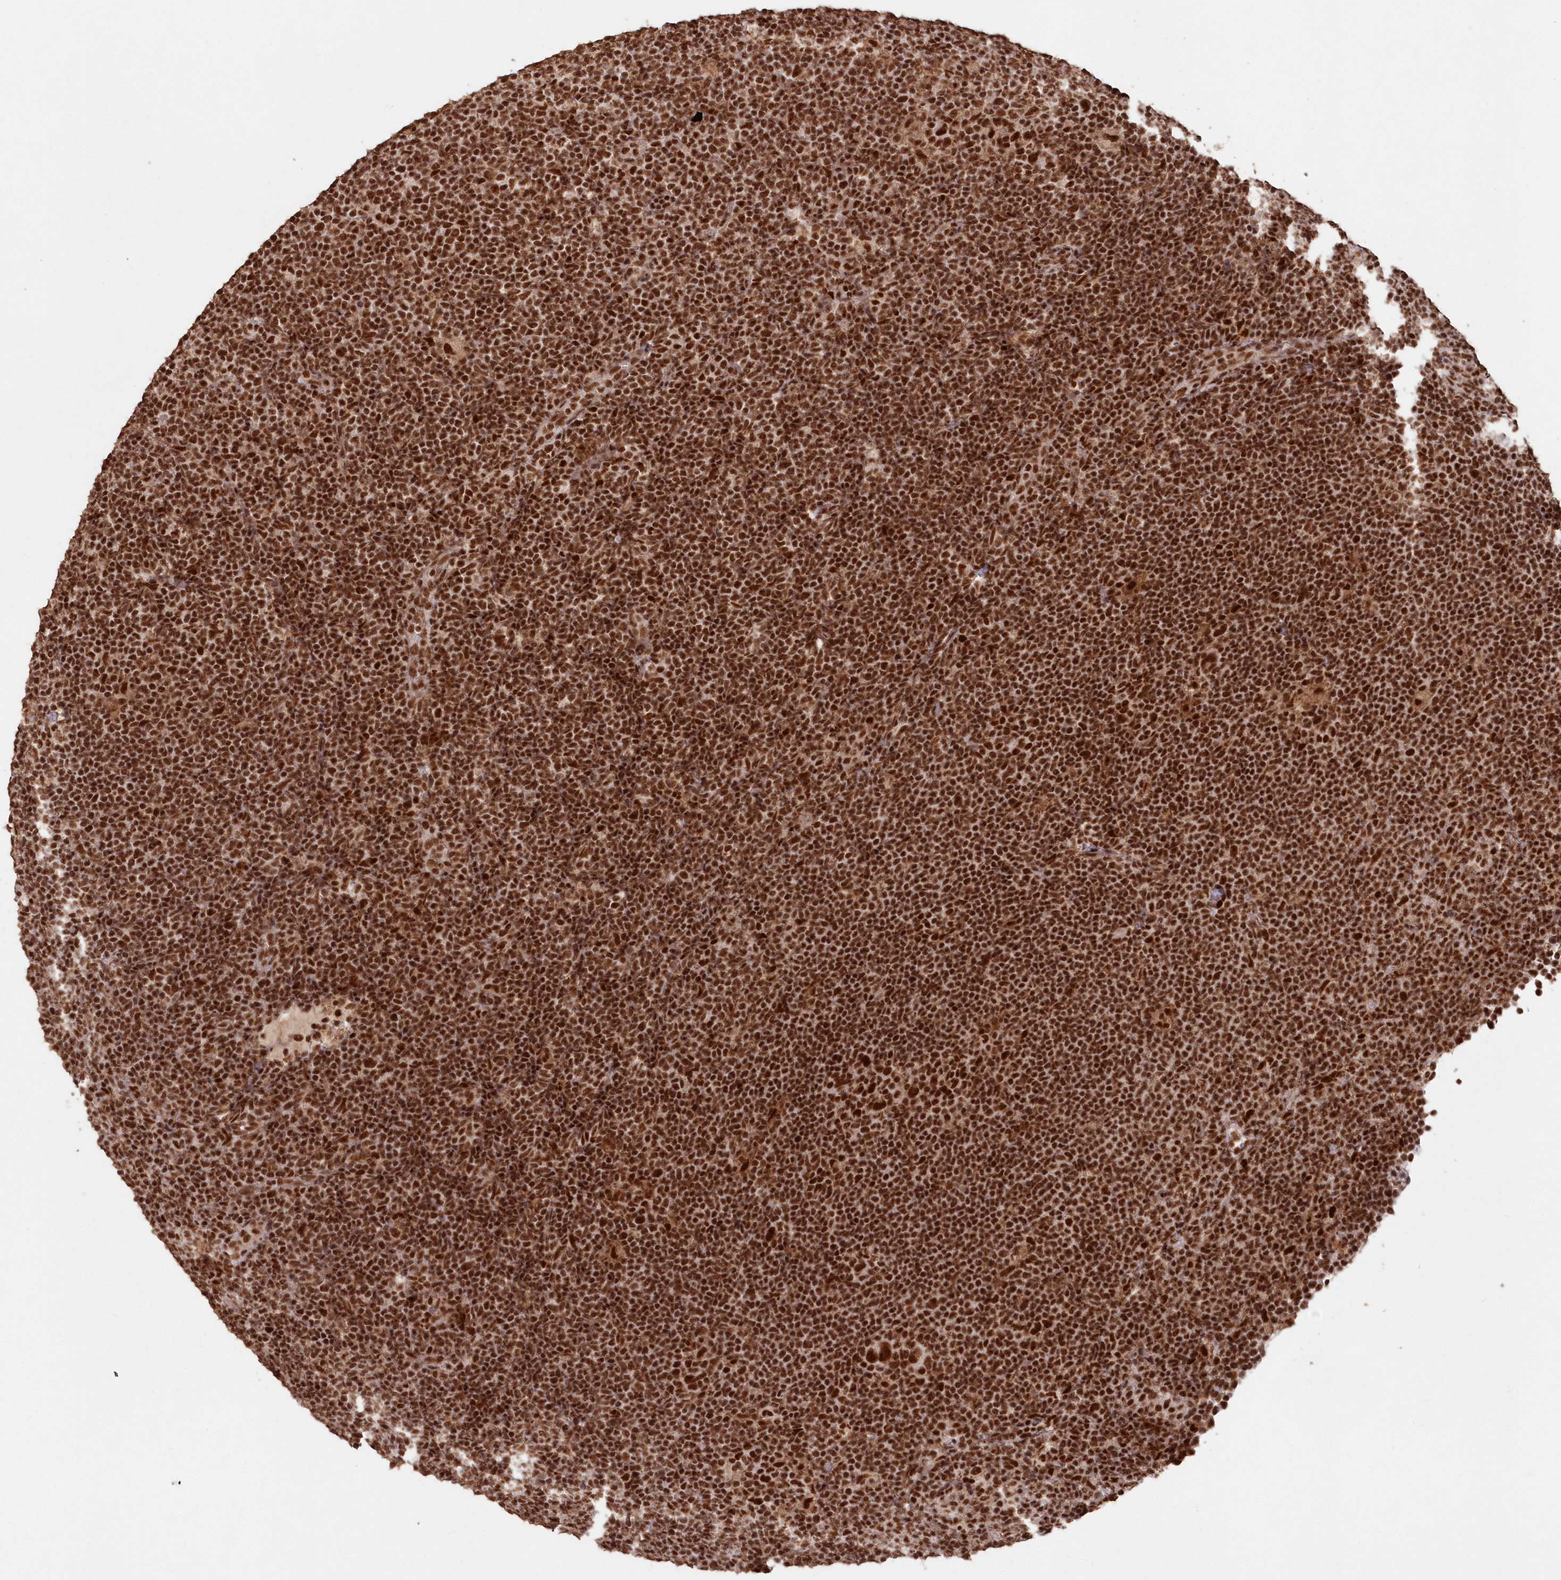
{"staining": {"intensity": "strong", "quantity": ">75%", "location": "nuclear"}, "tissue": "lymphoma", "cell_type": "Tumor cells", "image_type": "cancer", "snomed": [{"axis": "morphology", "description": "Hodgkin's disease, NOS"}, {"axis": "topography", "description": "Lymph node"}], "caption": "Lymphoma stained for a protein (brown) displays strong nuclear positive expression in approximately >75% of tumor cells.", "gene": "PDS5A", "patient": {"sex": "female", "age": 57}}